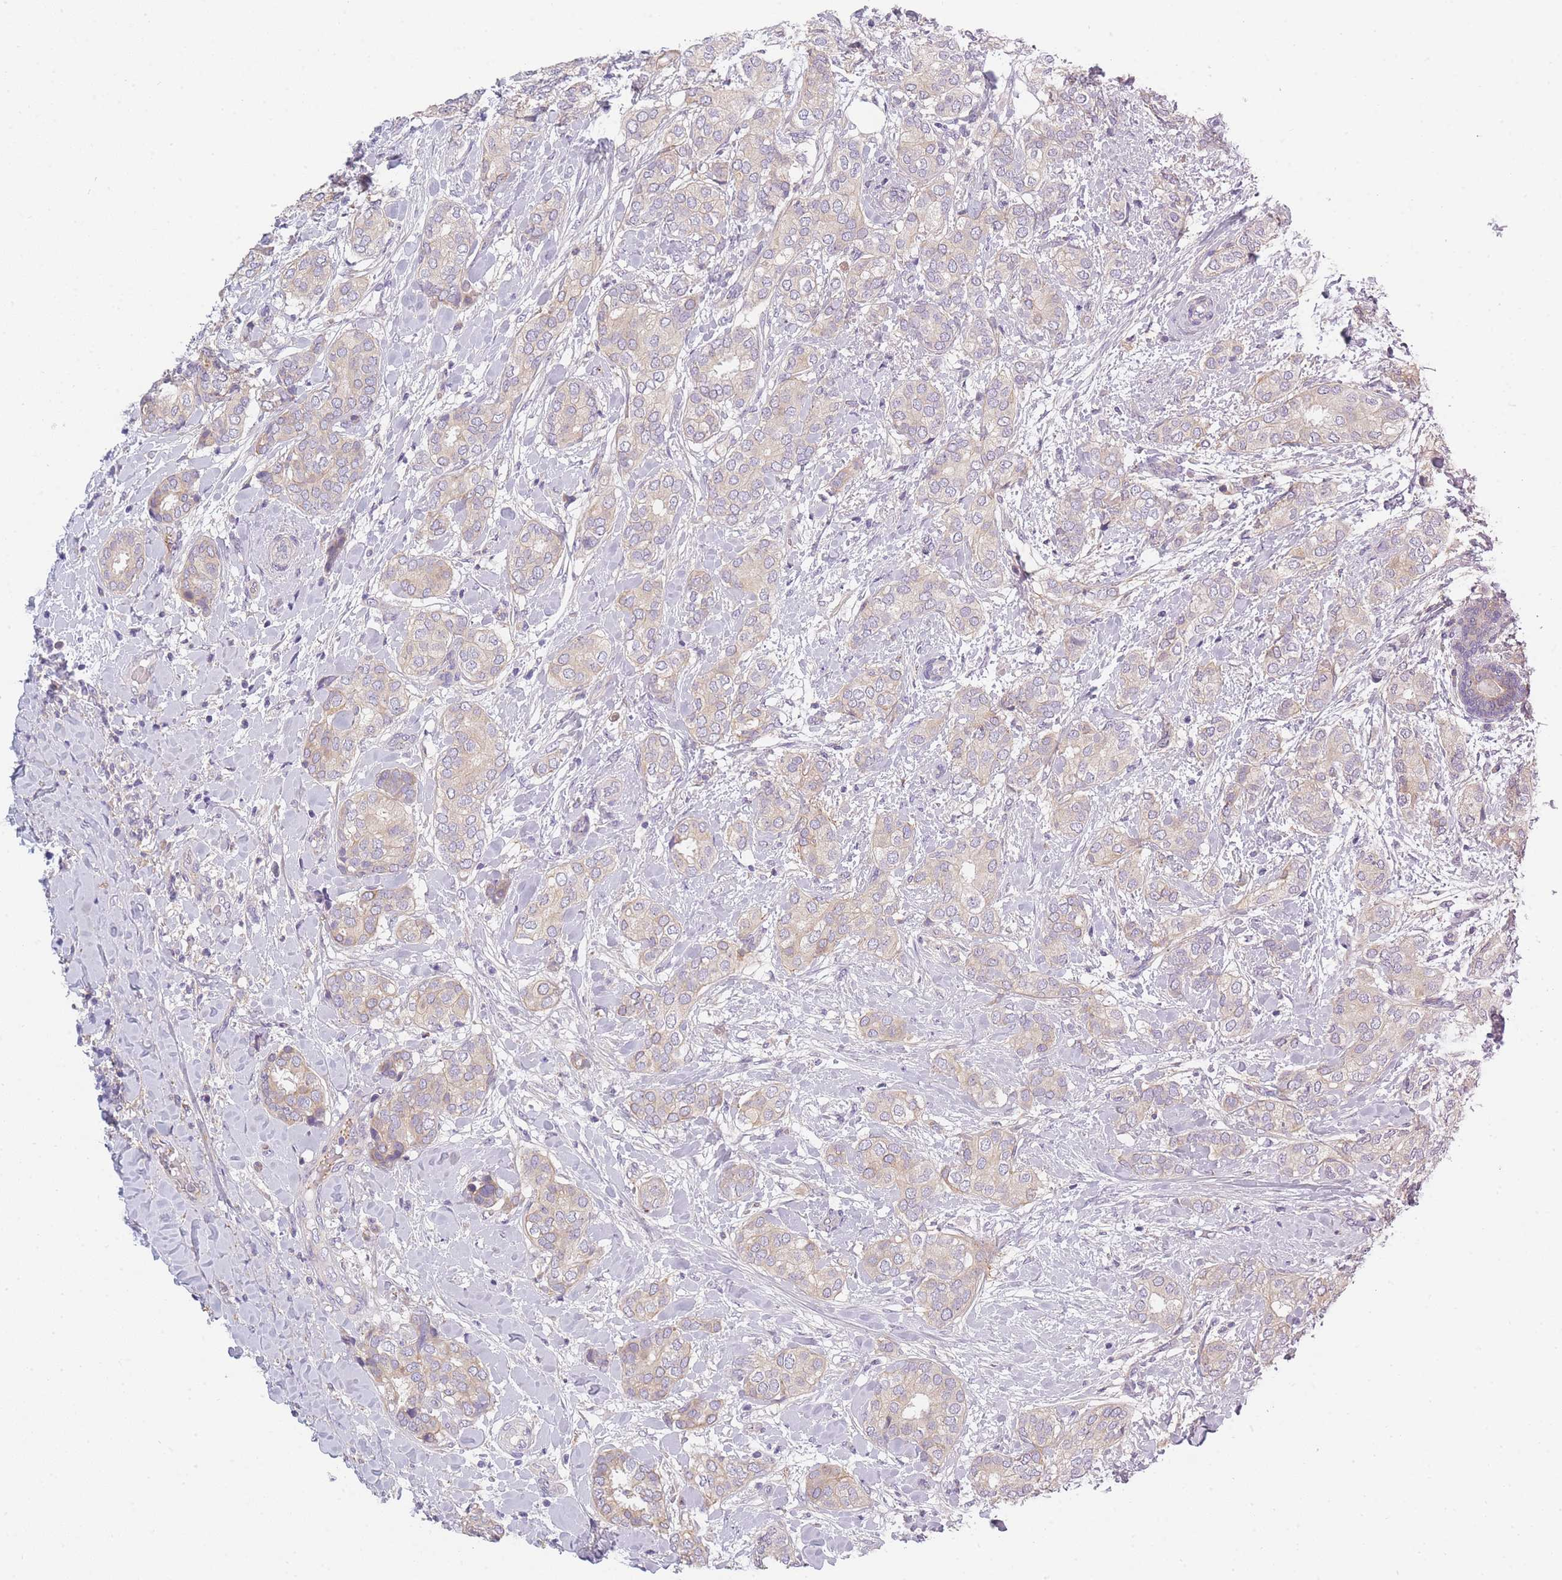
{"staining": {"intensity": "weak", "quantity": "25%-75%", "location": "cytoplasmic/membranous"}, "tissue": "breast cancer", "cell_type": "Tumor cells", "image_type": "cancer", "snomed": [{"axis": "morphology", "description": "Duct carcinoma"}, {"axis": "topography", "description": "Breast"}], "caption": "Human breast invasive ductal carcinoma stained with a brown dye exhibits weak cytoplasmic/membranous positive positivity in about 25%-75% of tumor cells.", "gene": "AP3M2", "patient": {"sex": "female", "age": 73}}